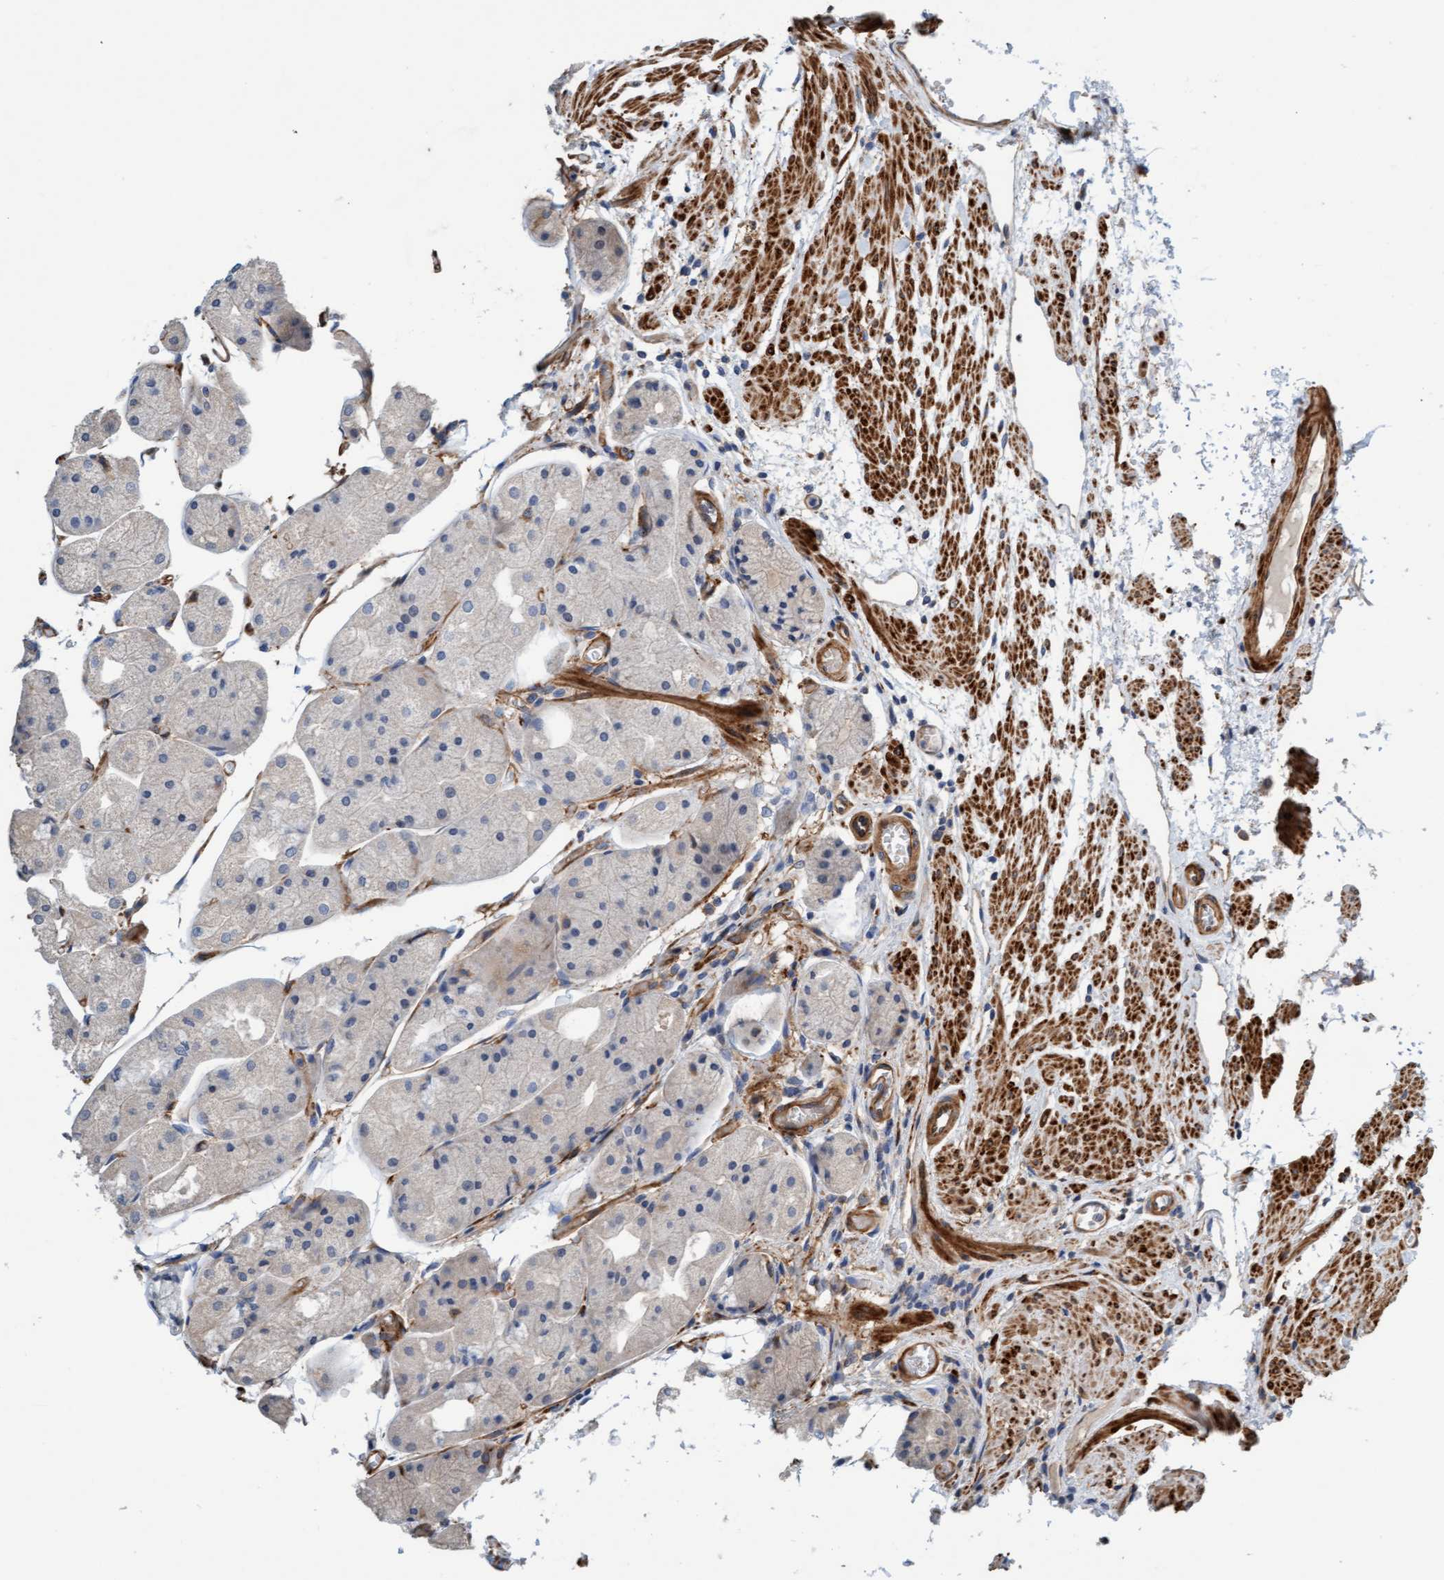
{"staining": {"intensity": "negative", "quantity": "none", "location": "none"}, "tissue": "stomach", "cell_type": "Glandular cells", "image_type": "normal", "snomed": [{"axis": "morphology", "description": "Normal tissue, NOS"}, {"axis": "topography", "description": "Stomach, upper"}], "caption": "Immunohistochemistry image of unremarkable stomach stained for a protein (brown), which demonstrates no positivity in glandular cells.", "gene": "FMNL3", "patient": {"sex": "male", "age": 72}}